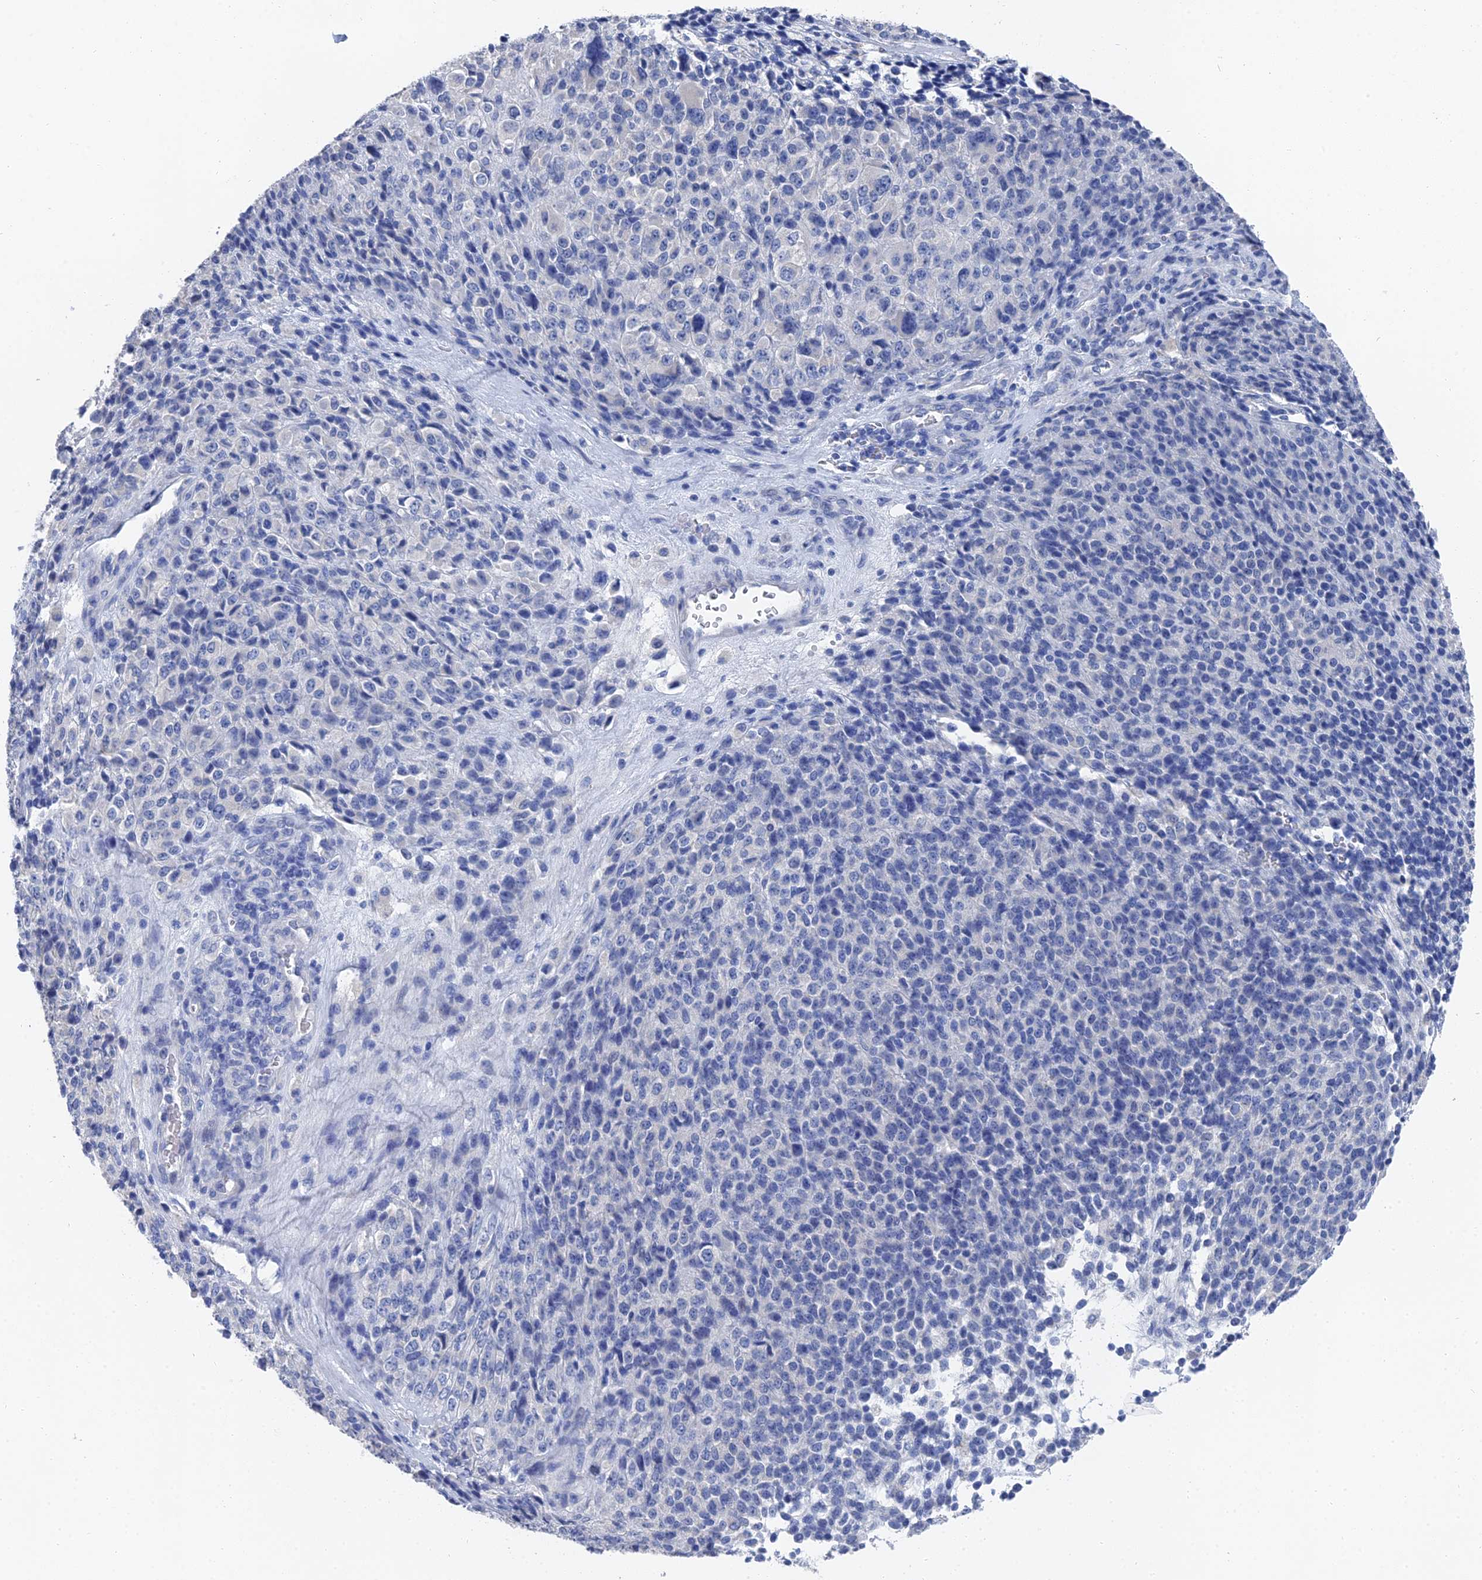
{"staining": {"intensity": "negative", "quantity": "none", "location": "none"}, "tissue": "melanoma", "cell_type": "Tumor cells", "image_type": "cancer", "snomed": [{"axis": "morphology", "description": "Malignant melanoma, Metastatic site"}, {"axis": "topography", "description": "Brain"}], "caption": "The immunohistochemistry histopathology image has no significant staining in tumor cells of melanoma tissue.", "gene": "GFAP", "patient": {"sex": "female", "age": 56}}